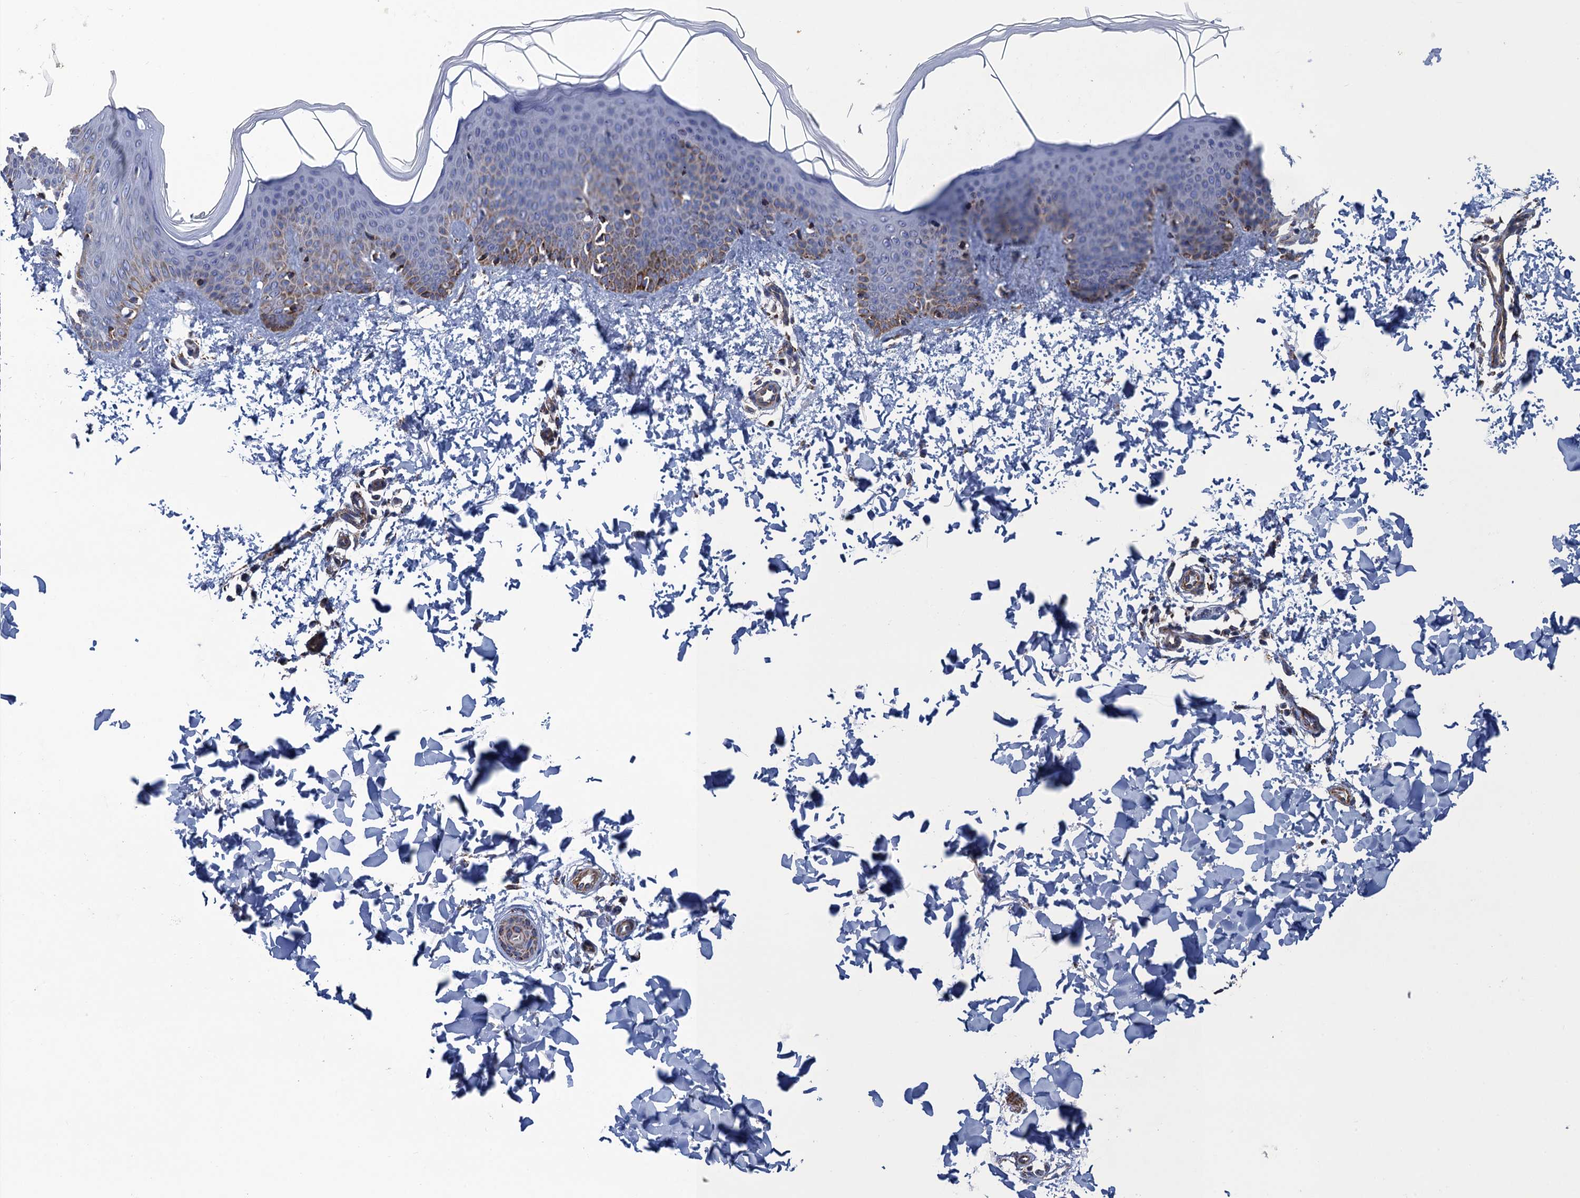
{"staining": {"intensity": "strong", "quantity": ">75%", "location": "cytoplasmic/membranous"}, "tissue": "skin", "cell_type": "Fibroblasts", "image_type": "normal", "snomed": [{"axis": "morphology", "description": "Normal tissue, NOS"}, {"axis": "topography", "description": "Skin"}], "caption": "DAB immunohistochemical staining of benign skin displays strong cytoplasmic/membranous protein expression in approximately >75% of fibroblasts. (DAB IHC, brown staining for protein, blue staining for nuclei).", "gene": "ENSG00000260643", "patient": {"sex": "male", "age": 36}}